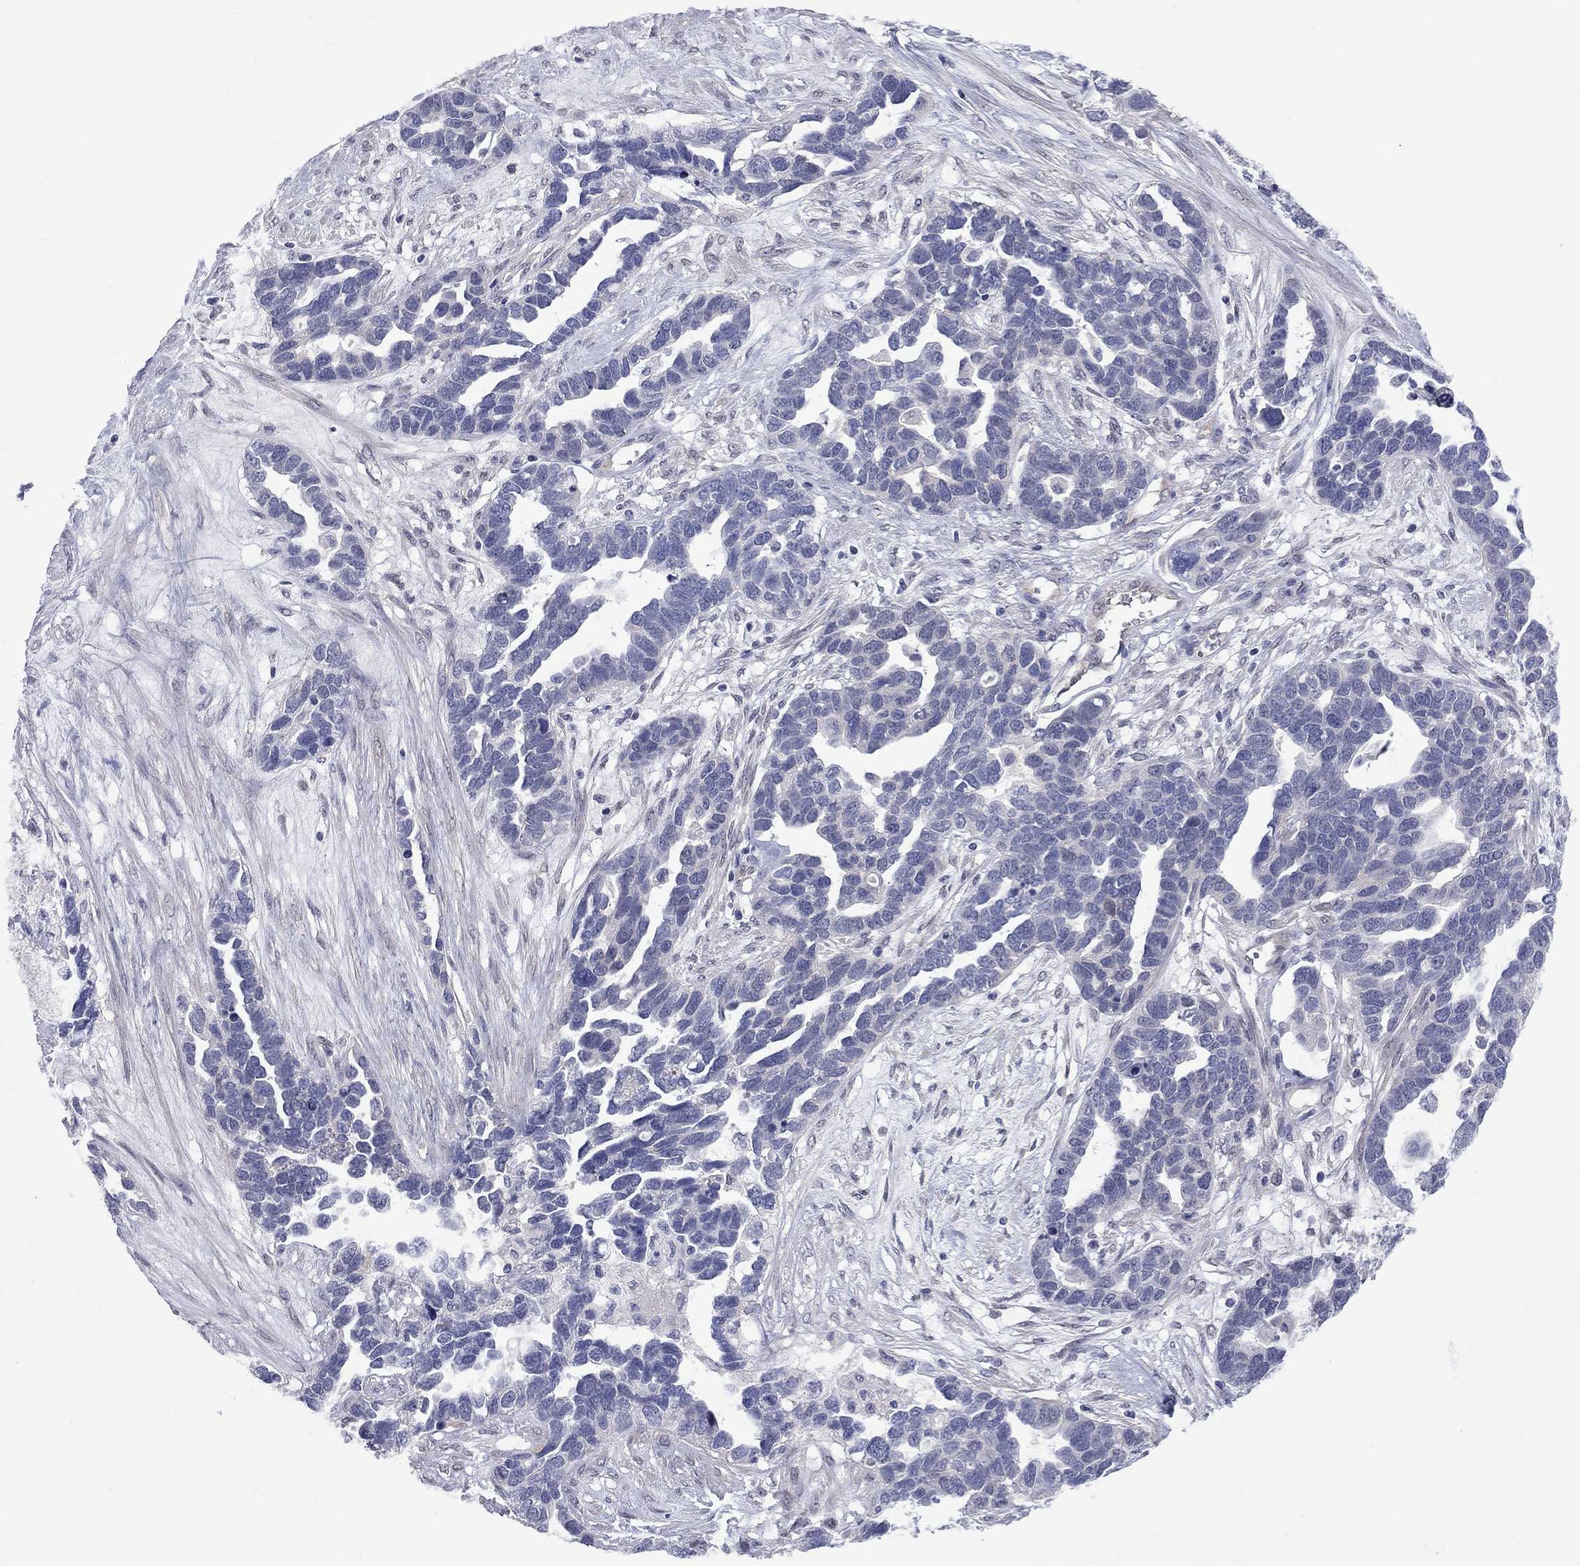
{"staining": {"intensity": "negative", "quantity": "none", "location": "none"}, "tissue": "ovarian cancer", "cell_type": "Tumor cells", "image_type": "cancer", "snomed": [{"axis": "morphology", "description": "Cystadenocarcinoma, serous, NOS"}, {"axis": "topography", "description": "Ovary"}], "caption": "The photomicrograph shows no significant expression in tumor cells of serous cystadenocarcinoma (ovarian).", "gene": "CTNNBIP1", "patient": {"sex": "female", "age": 54}}